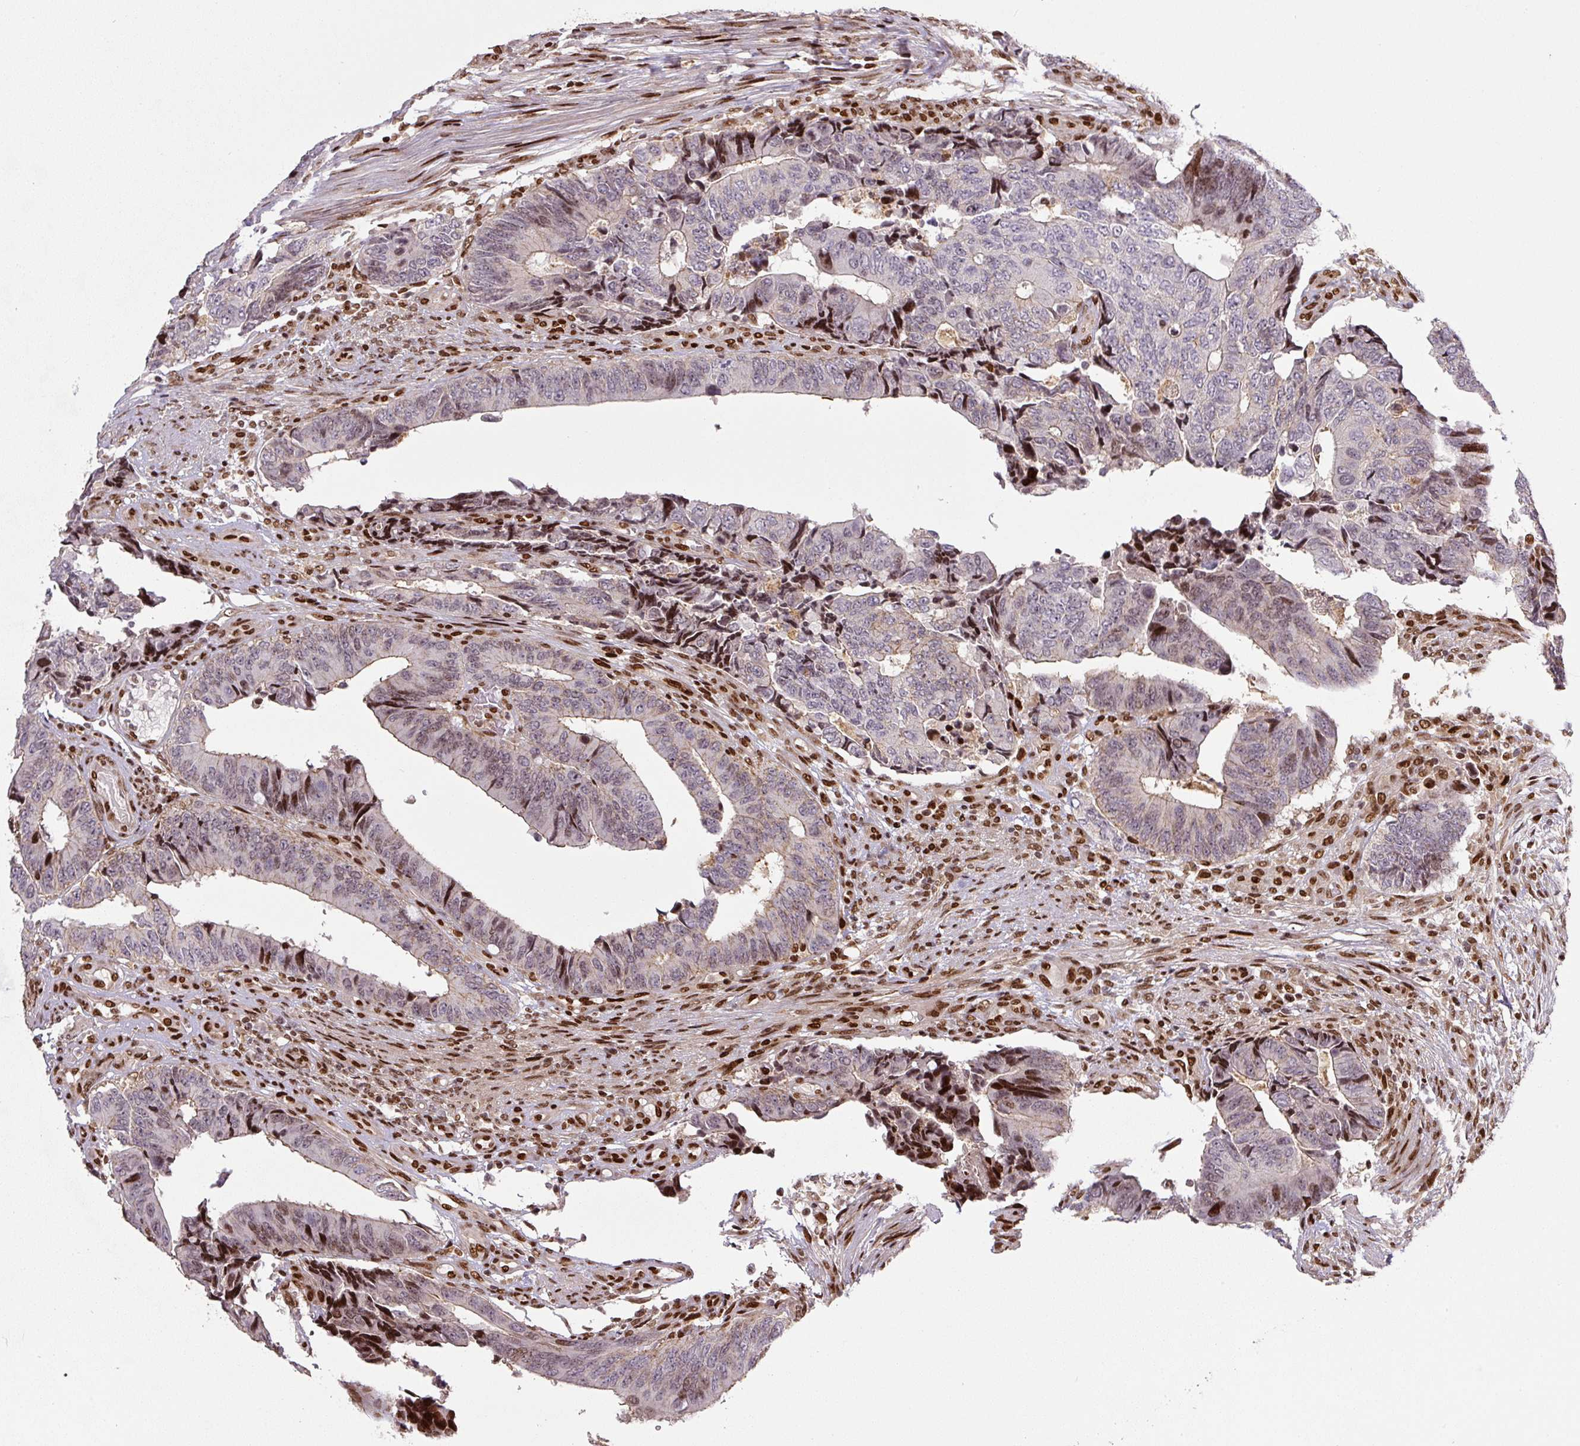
{"staining": {"intensity": "moderate", "quantity": "25%-75%", "location": "nuclear"}, "tissue": "colorectal cancer", "cell_type": "Tumor cells", "image_type": "cancer", "snomed": [{"axis": "morphology", "description": "Adenocarcinoma, NOS"}, {"axis": "topography", "description": "Colon"}], "caption": "A brown stain labels moderate nuclear positivity of a protein in human colorectal cancer tumor cells.", "gene": "PYDC2", "patient": {"sex": "male", "age": 87}}